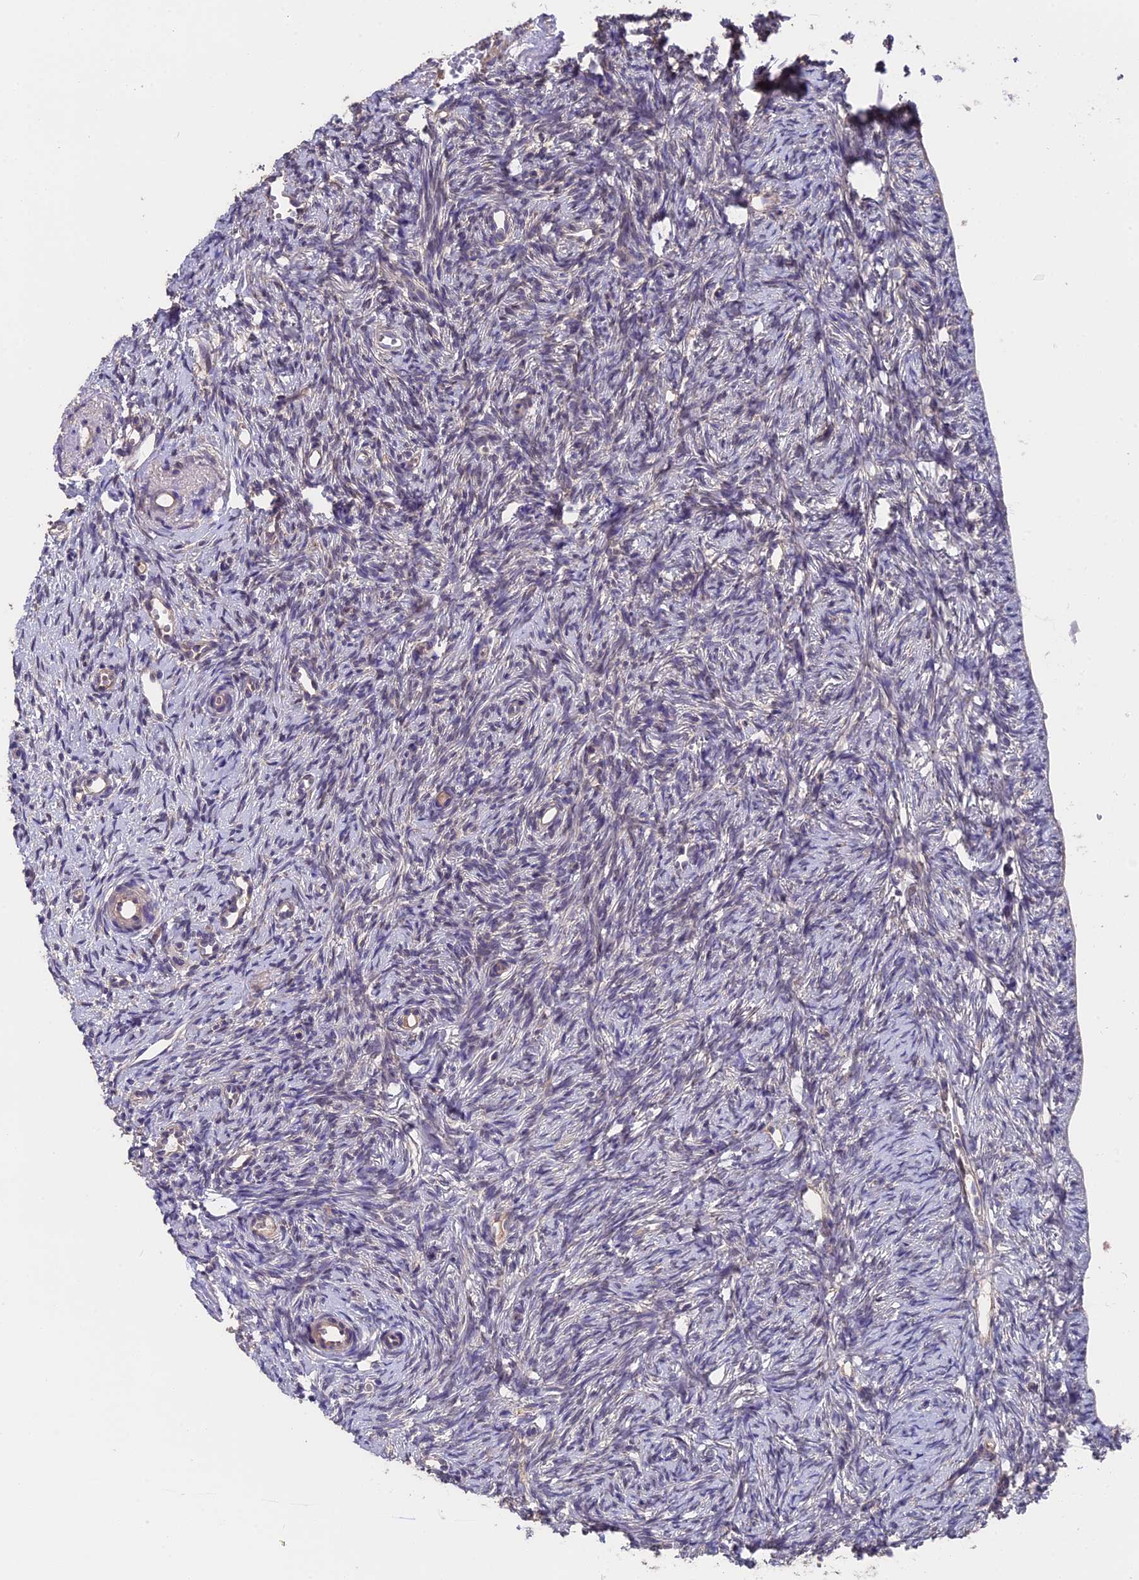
{"staining": {"intensity": "moderate", "quantity": ">75%", "location": "cytoplasmic/membranous"}, "tissue": "ovary", "cell_type": "Follicle cells", "image_type": "normal", "snomed": [{"axis": "morphology", "description": "Normal tissue, NOS"}, {"axis": "topography", "description": "Ovary"}], "caption": "Immunohistochemical staining of unremarkable human ovary displays >75% levels of moderate cytoplasmic/membranous protein positivity in approximately >75% of follicle cells.", "gene": "ZCCHC2", "patient": {"sex": "female", "age": 51}}